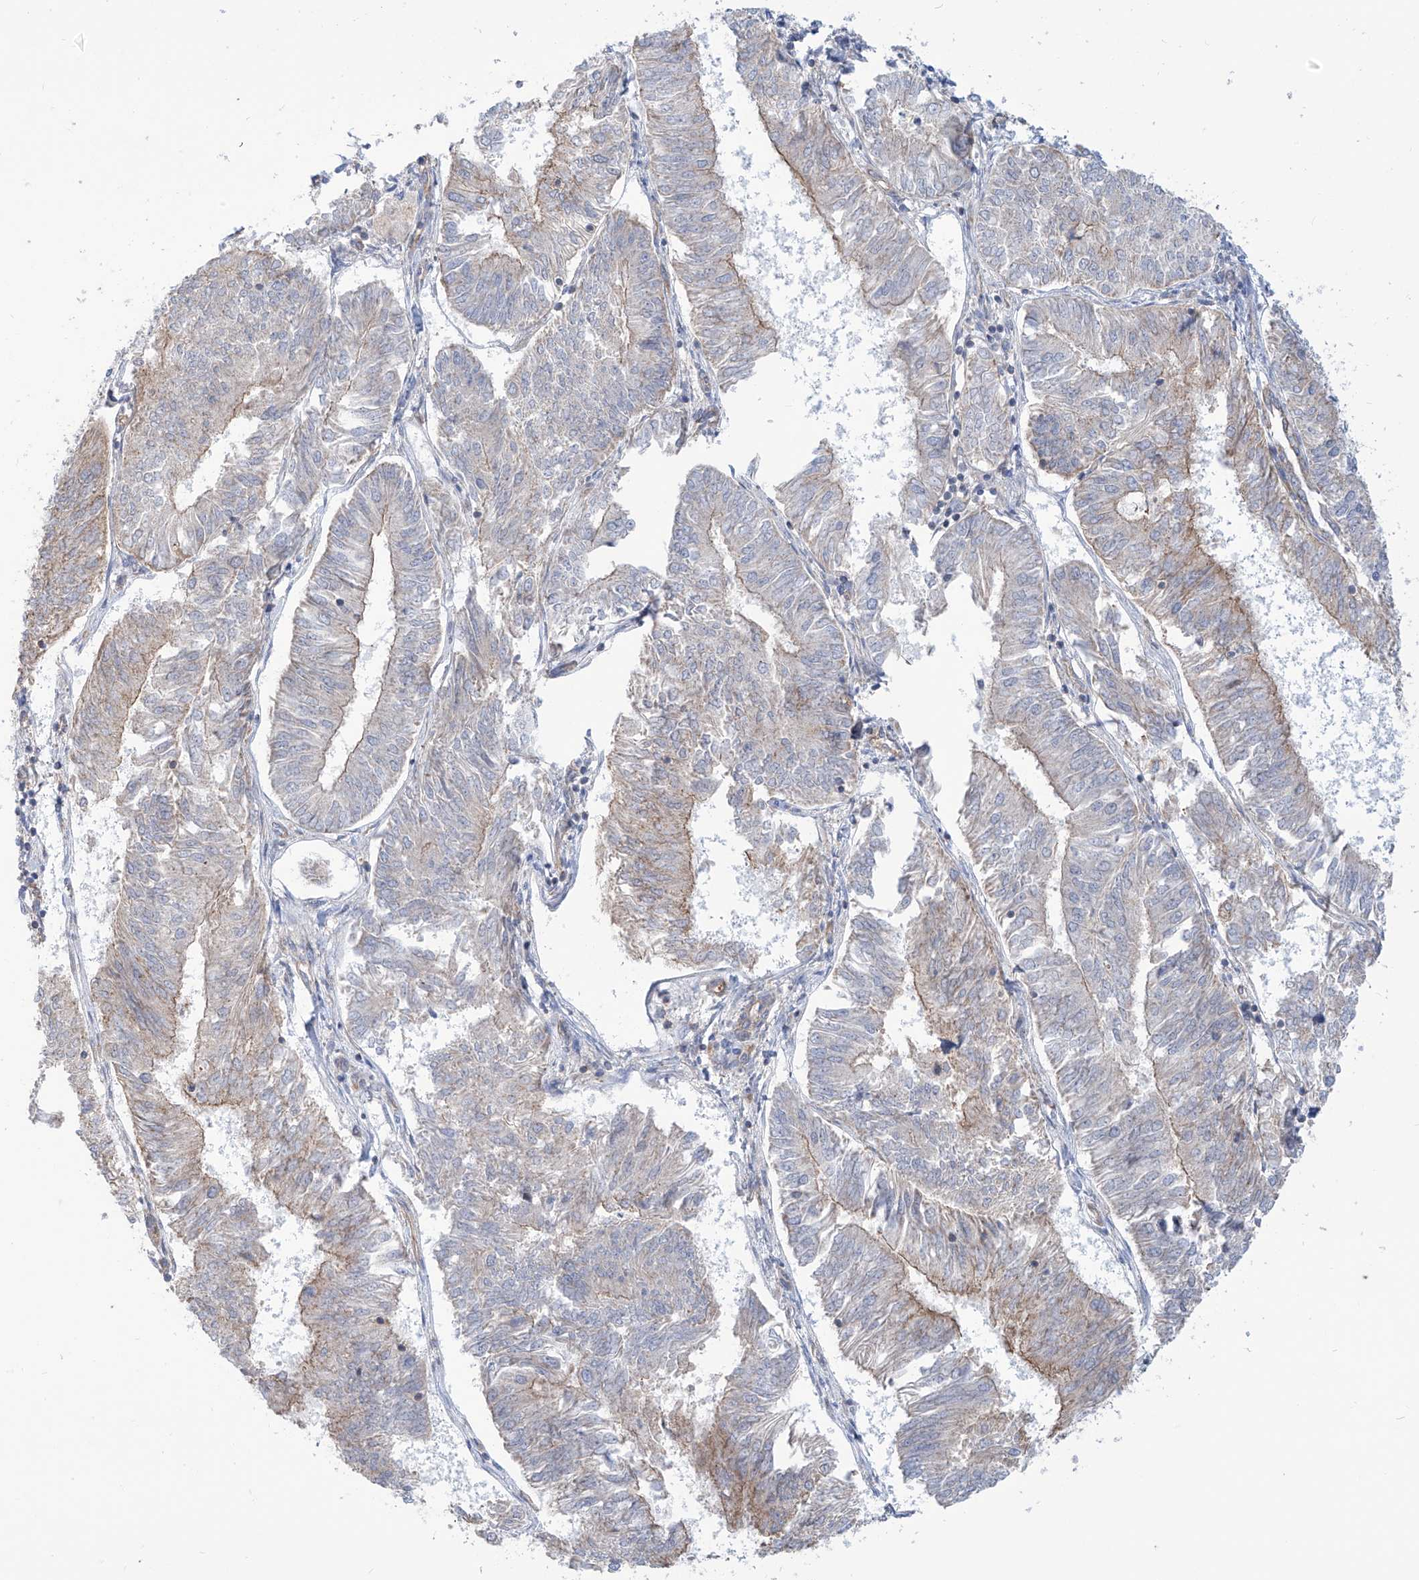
{"staining": {"intensity": "weak", "quantity": "25%-75%", "location": "cytoplasmic/membranous"}, "tissue": "endometrial cancer", "cell_type": "Tumor cells", "image_type": "cancer", "snomed": [{"axis": "morphology", "description": "Adenocarcinoma, NOS"}, {"axis": "topography", "description": "Endometrium"}], "caption": "IHC of human endometrial adenocarcinoma exhibits low levels of weak cytoplasmic/membranous positivity in approximately 25%-75% of tumor cells. The staining is performed using DAB (3,3'-diaminobenzidine) brown chromogen to label protein expression. The nuclei are counter-stained blue using hematoxylin.", "gene": "TMEM209", "patient": {"sex": "female", "age": 58}}